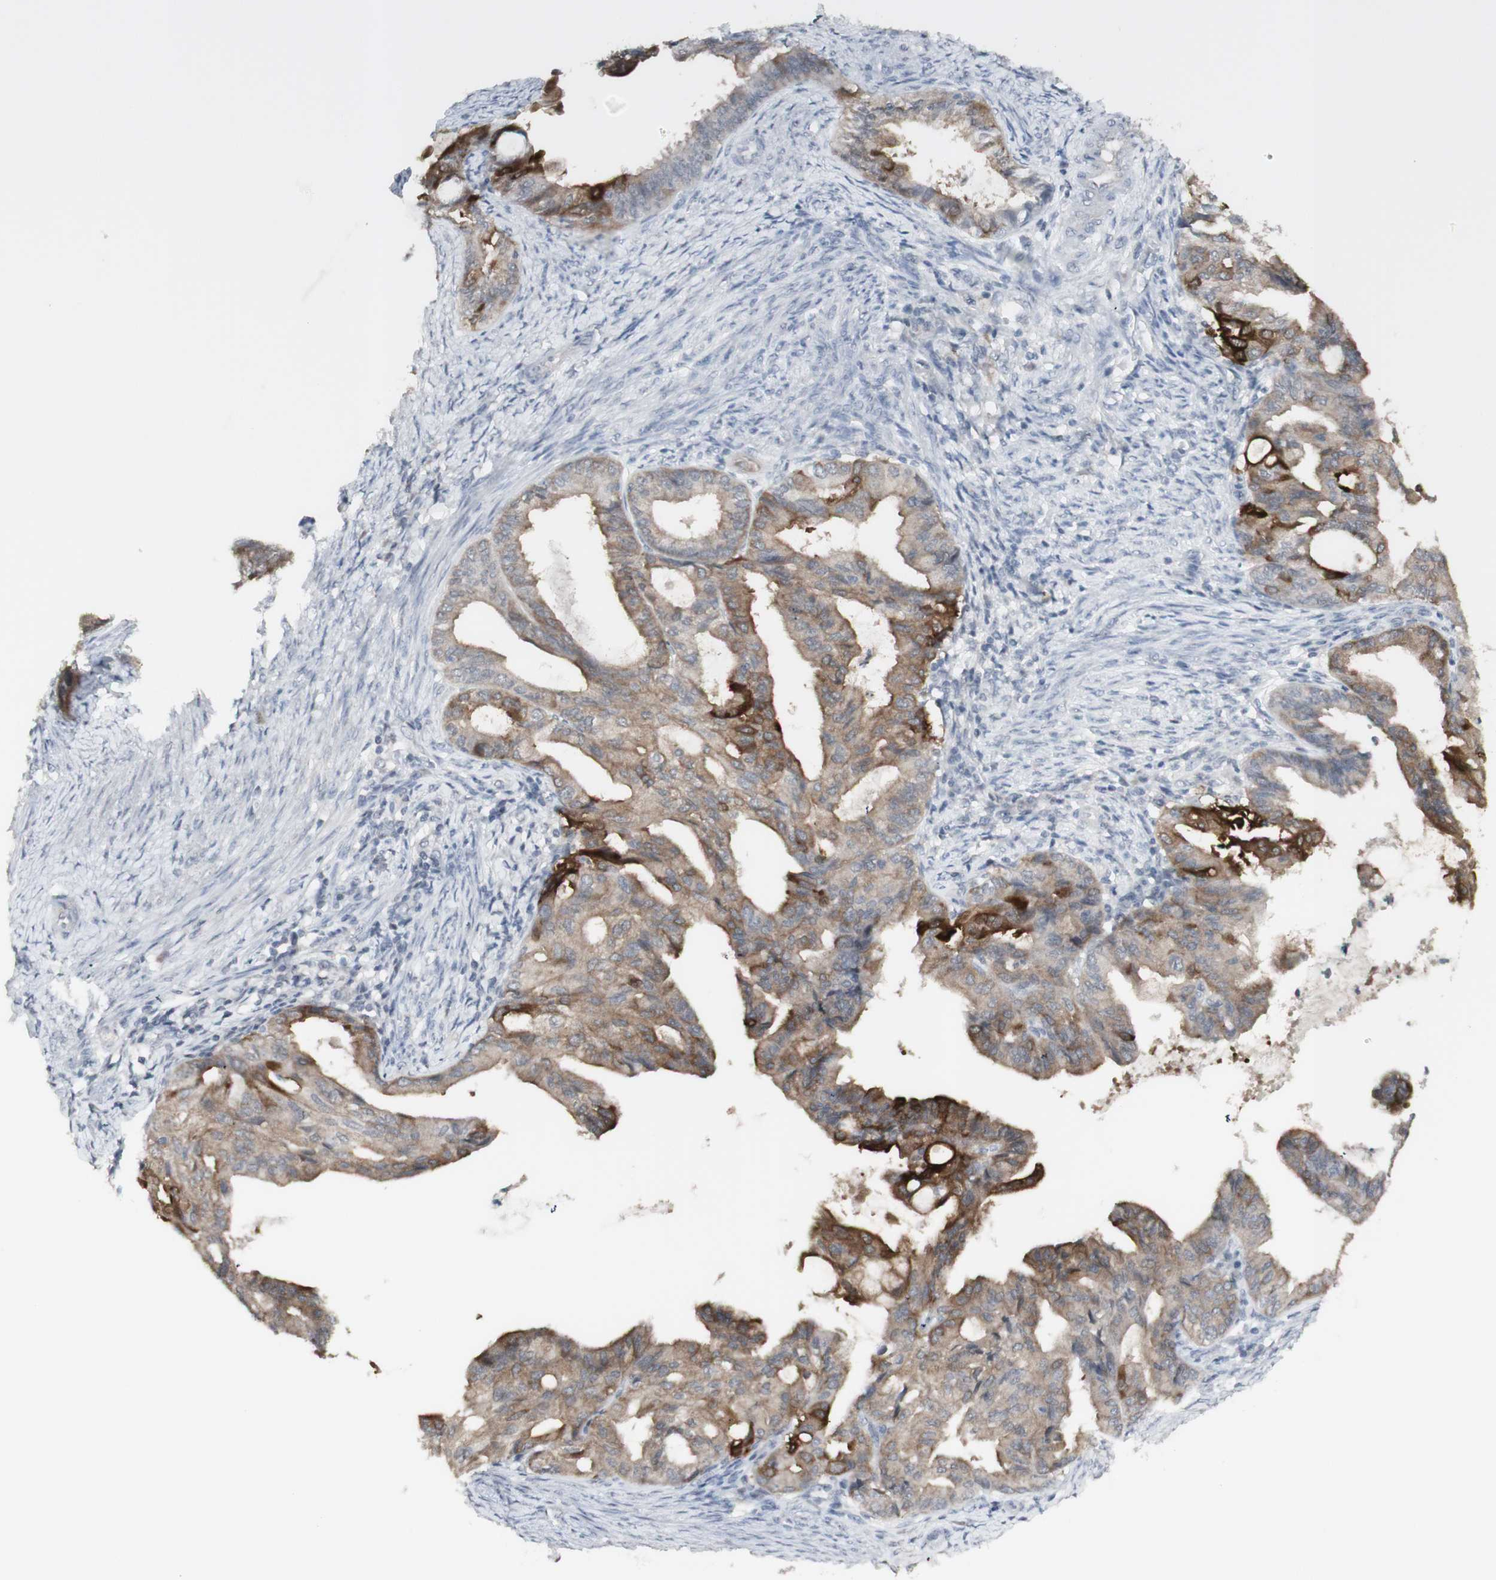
{"staining": {"intensity": "moderate", "quantity": ">75%", "location": "cytoplasmic/membranous"}, "tissue": "endometrial cancer", "cell_type": "Tumor cells", "image_type": "cancer", "snomed": [{"axis": "morphology", "description": "Adenocarcinoma, NOS"}, {"axis": "topography", "description": "Endometrium"}], "caption": "Immunohistochemical staining of adenocarcinoma (endometrial) demonstrates medium levels of moderate cytoplasmic/membranous protein staining in about >75% of tumor cells. The staining was performed using DAB to visualize the protein expression in brown, while the nuclei were stained in blue with hematoxylin (Magnification: 20x).", "gene": "C1orf116", "patient": {"sex": "female", "age": 86}}